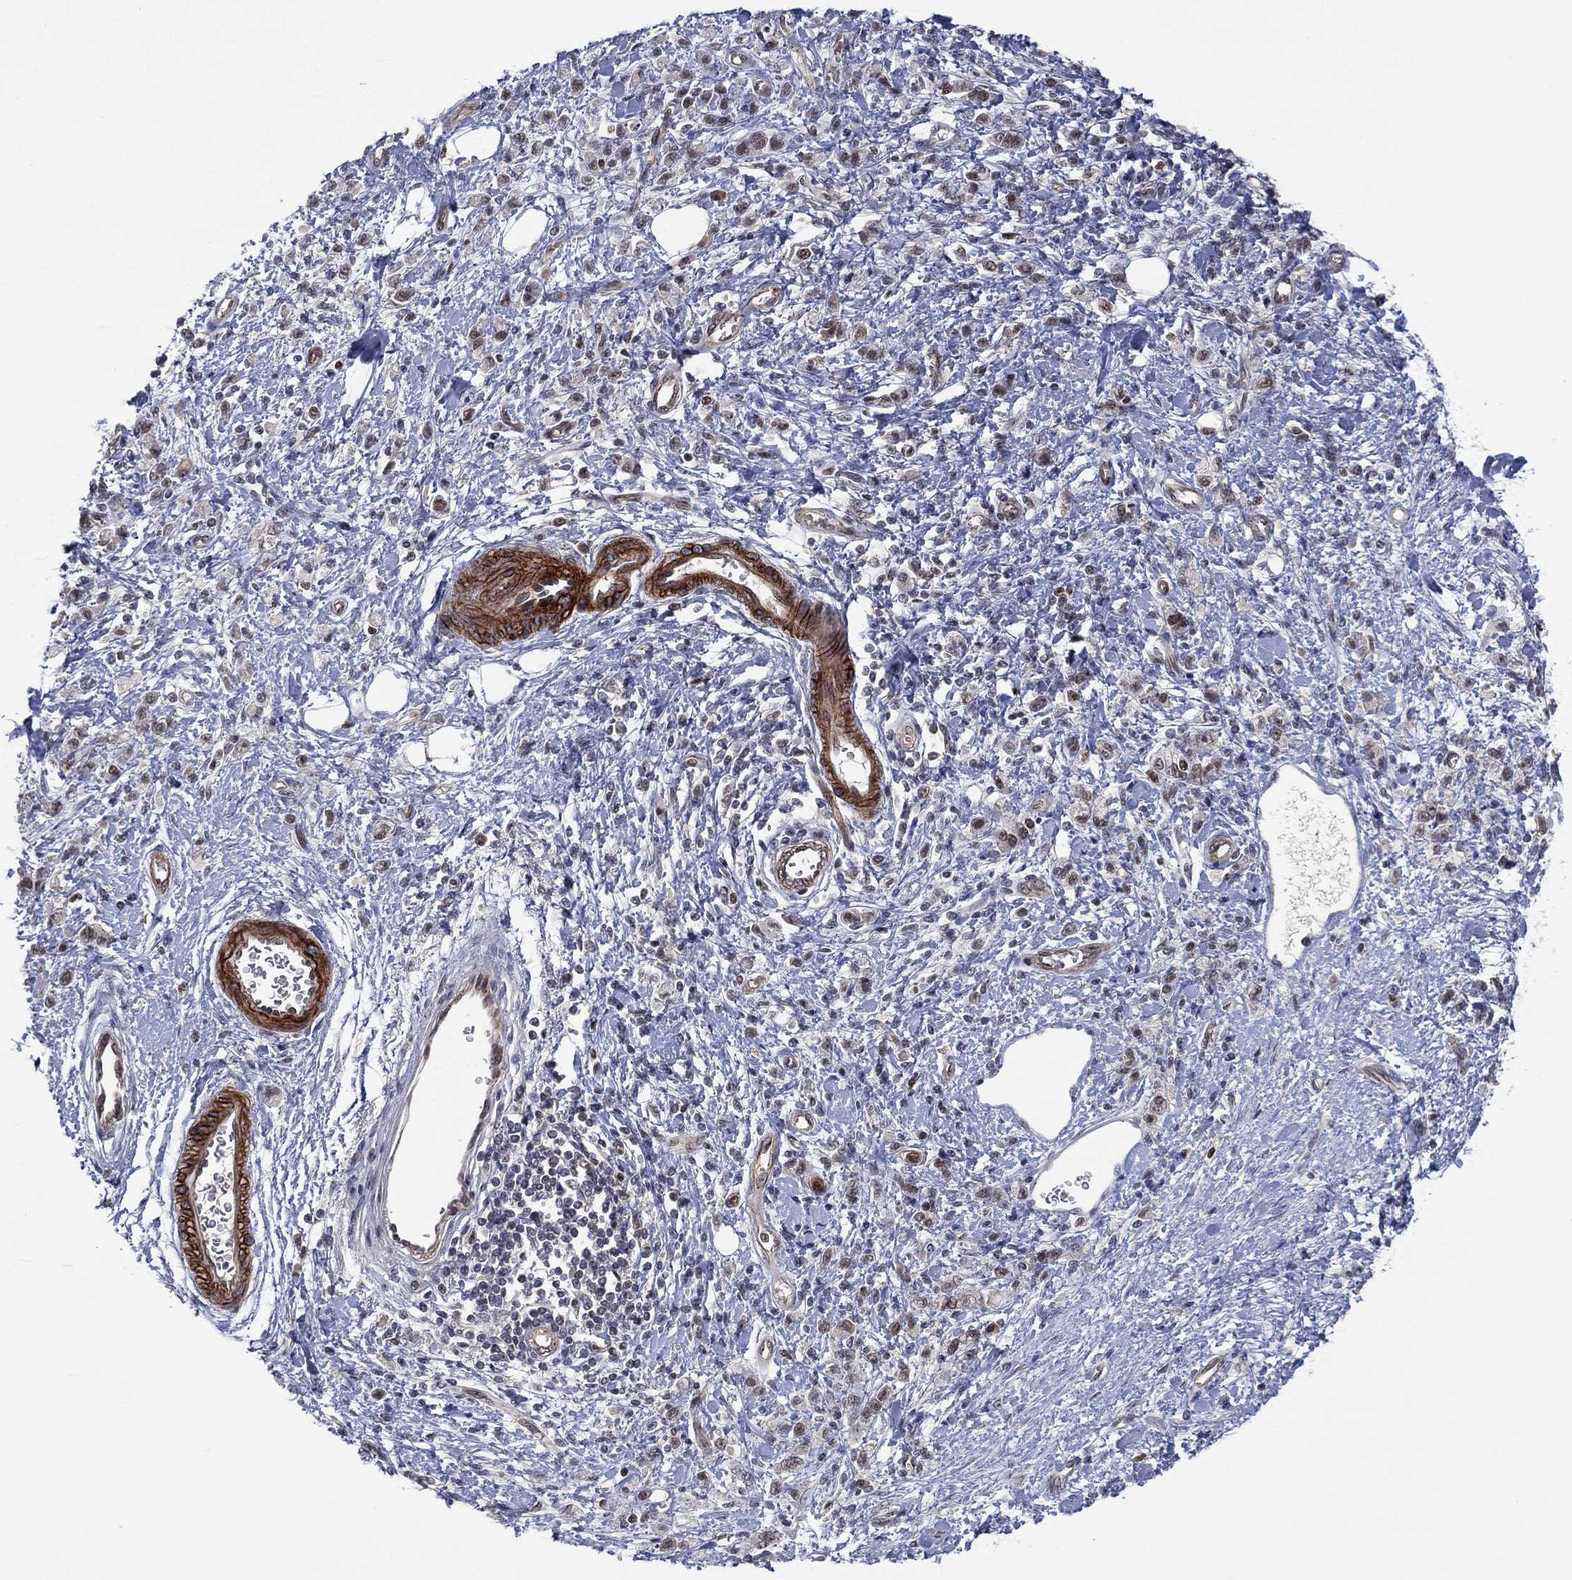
{"staining": {"intensity": "strong", "quantity": "<25%", "location": "nuclear"}, "tissue": "stomach cancer", "cell_type": "Tumor cells", "image_type": "cancer", "snomed": [{"axis": "morphology", "description": "Adenocarcinoma, NOS"}, {"axis": "topography", "description": "Stomach"}], "caption": "Immunohistochemistry histopathology image of neoplastic tissue: human stomach cancer (adenocarcinoma) stained using immunohistochemistry displays medium levels of strong protein expression localized specifically in the nuclear of tumor cells, appearing as a nuclear brown color.", "gene": "GSE1", "patient": {"sex": "male", "age": 77}}